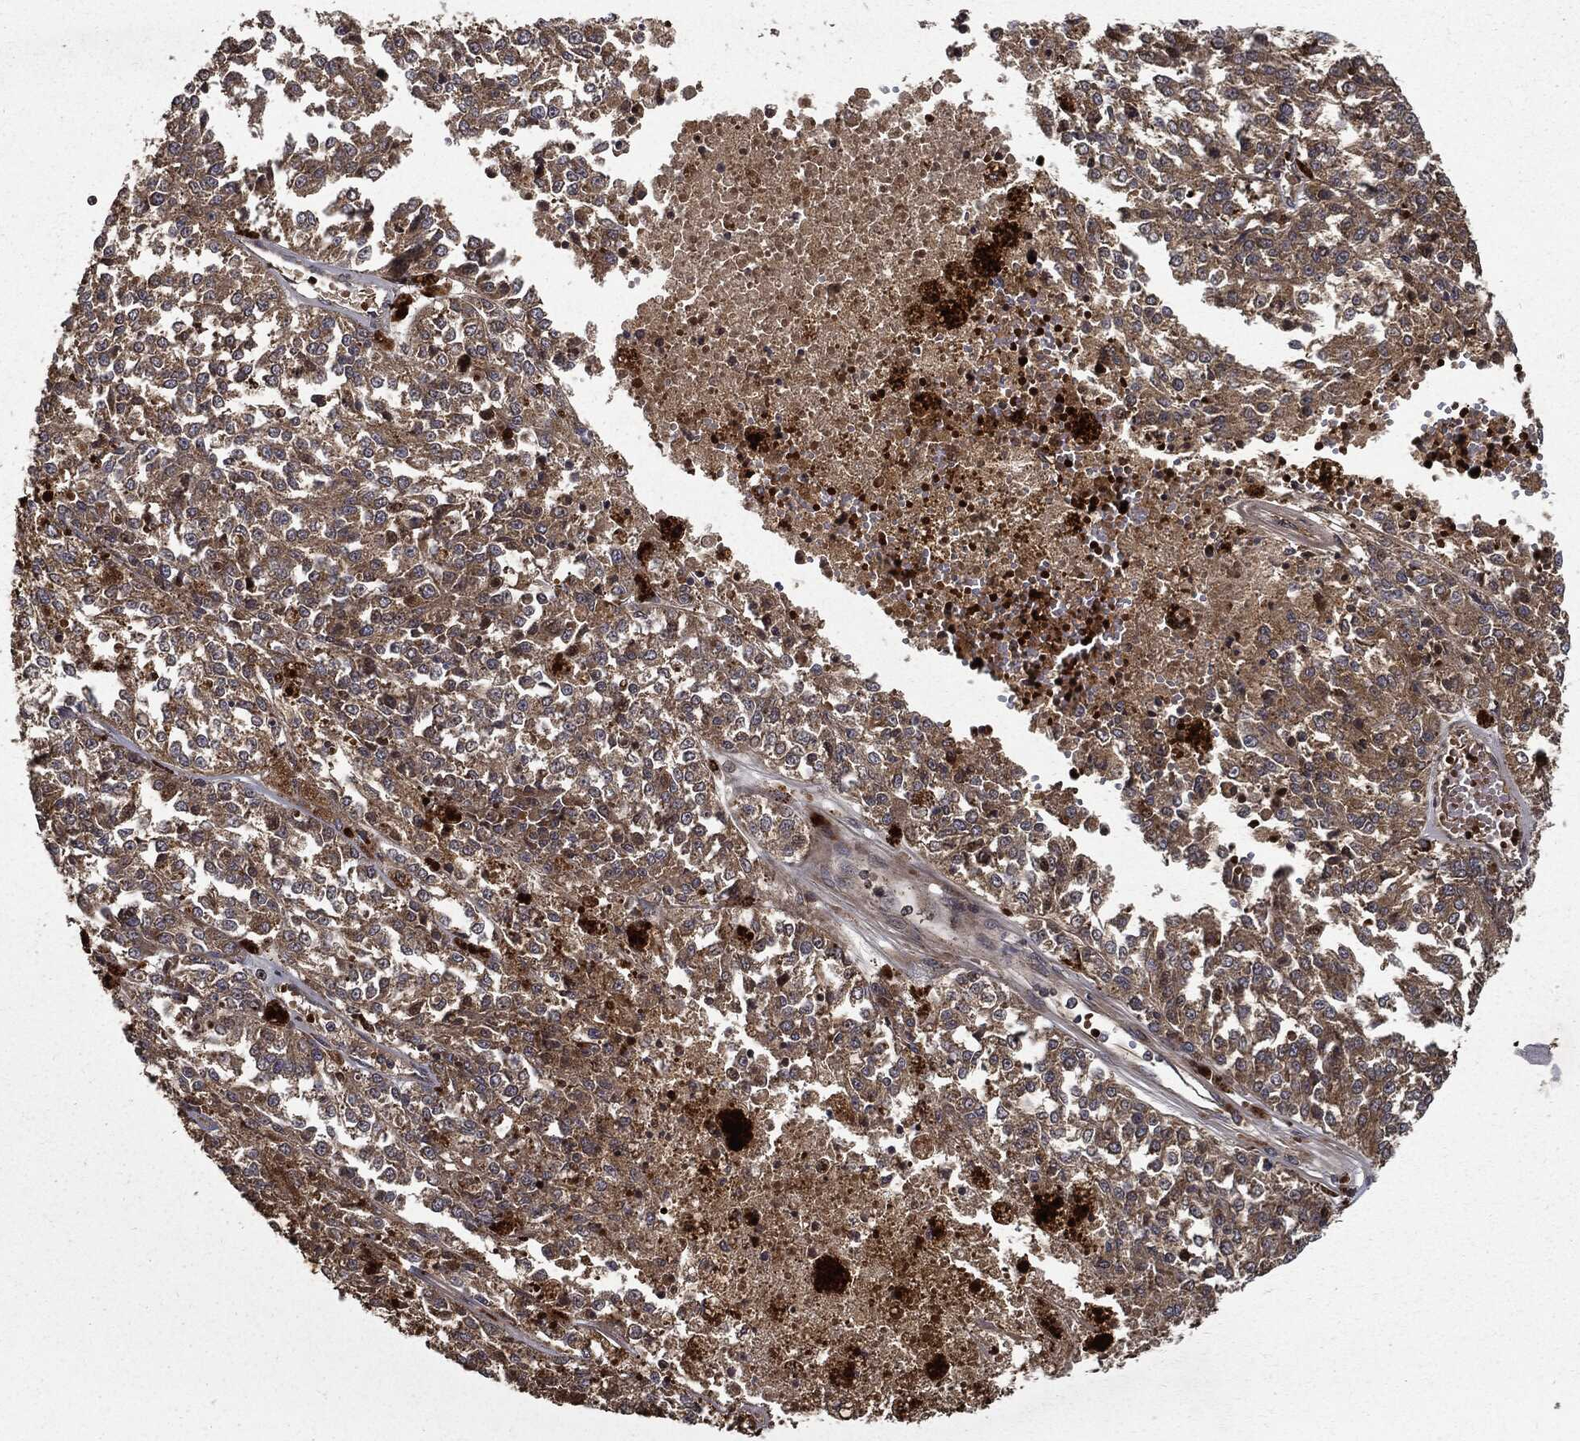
{"staining": {"intensity": "weak", "quantity": "25%-75%", "location": "cytoplasmic/membranous"}, "tissue": "melanoma", "cell_type": "Tumor cells", "image_type": "cancer", "snomed": [{"axis": "morphology", "description": "Malignant melanoma, Metastatic site"}, {"axis": "topography", "description": "Lymph node"}], "caption": "Malignant melanoma (metastatic site) stained with IHC demonstrates weak cytoplasmic/membranous positivity in about 25%-75% of tumor cells.", "gene": "HTT", "patient": {"sex": "female", "age": 64}}